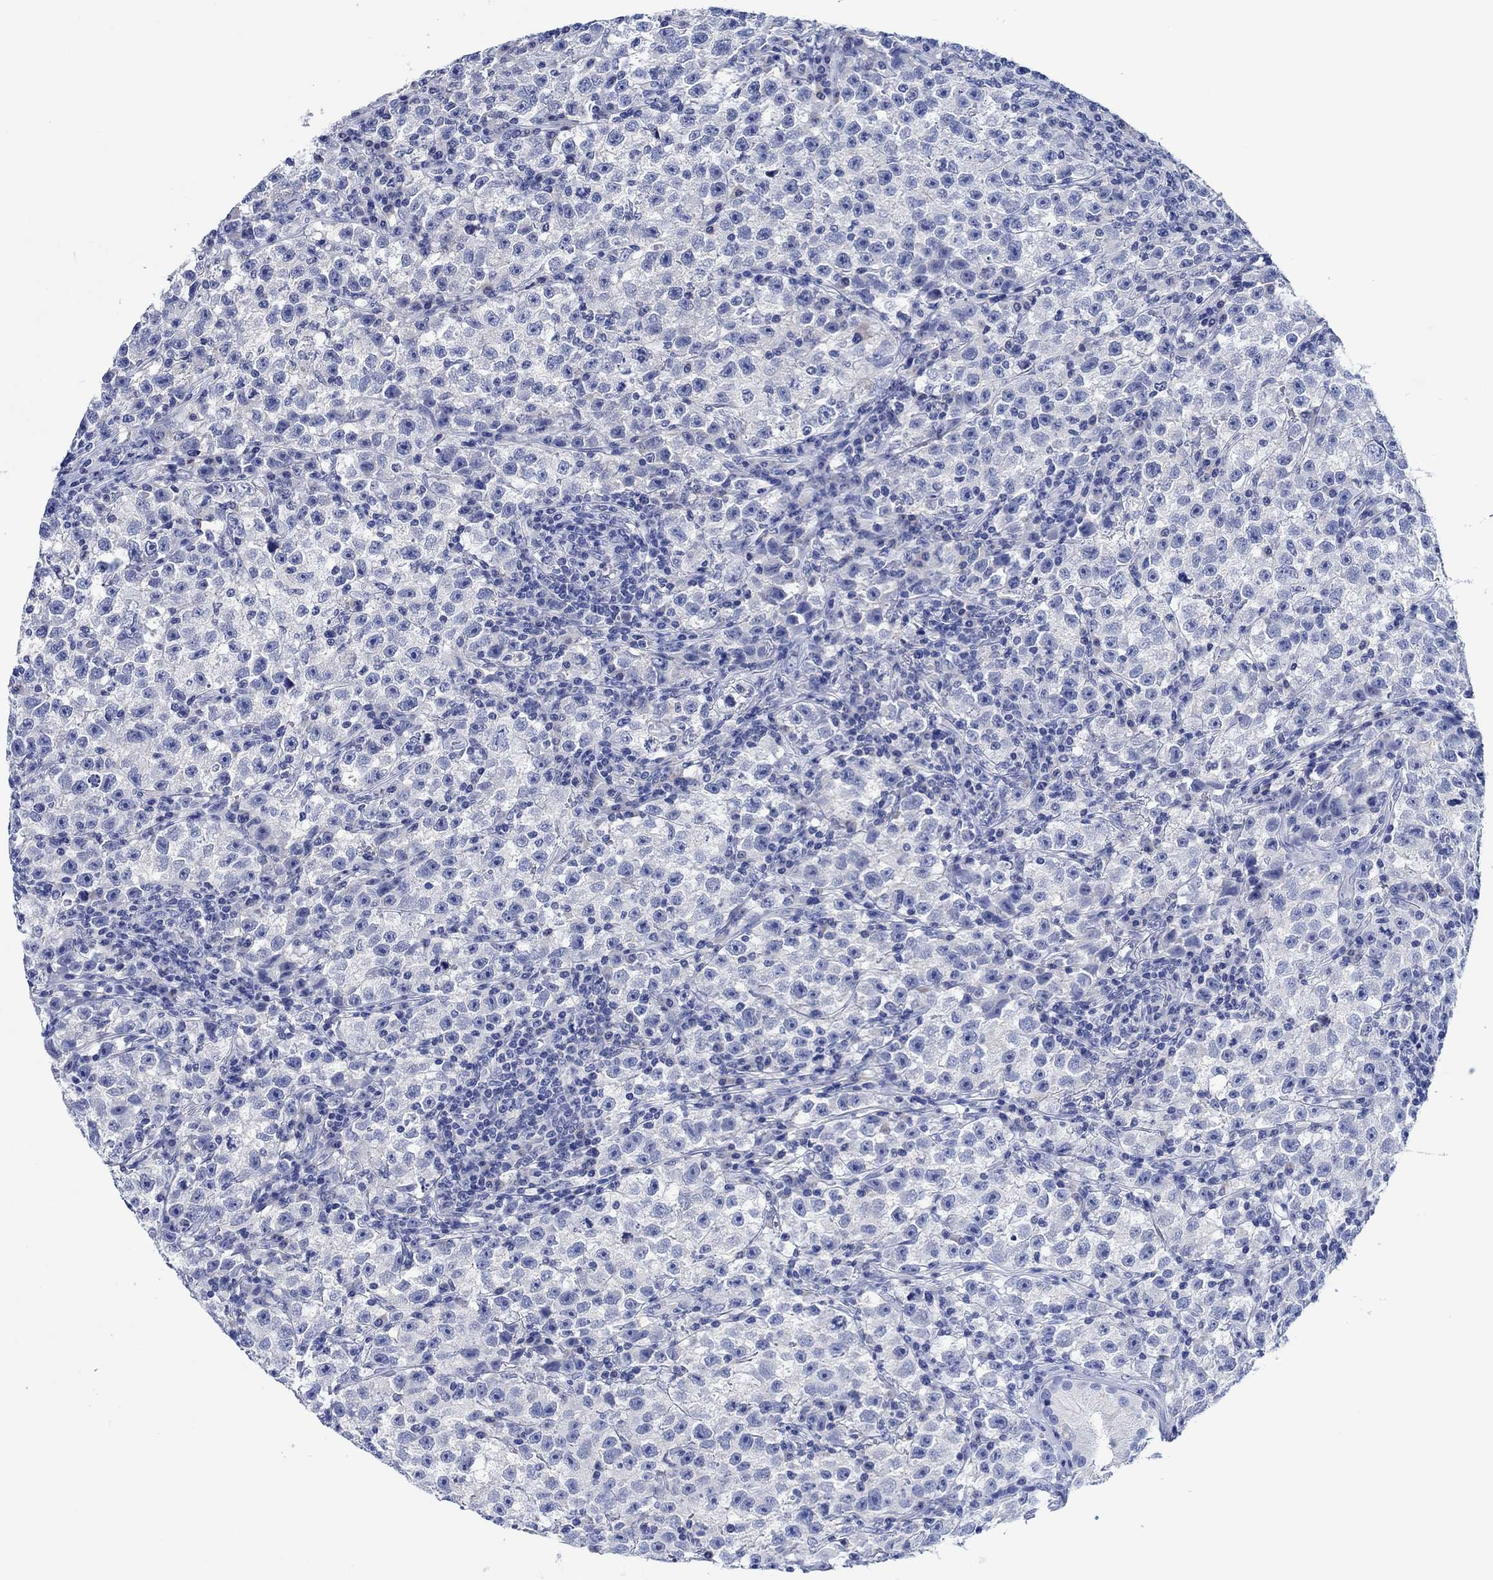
{"staining": {"intensity": "negative", "quantity": "none", "location": "none"}, "tissue": "testis cancer", "cell_type": "Tumor cells", "image_type": "cancer", "snomed": [{"axis": "morphology", "description": "Seminoma, NOS"}, {"axis": "topography", "description": "Testis"}], "caption": "The IHC micrograph has no significant expression in tumor cells of testis seminoma tissue. (Brightfield microscopy of DAB immunohistochemistry at high magnification).", "gene": "CPNE6", "patient": {"sex": "male", "age": 22}}